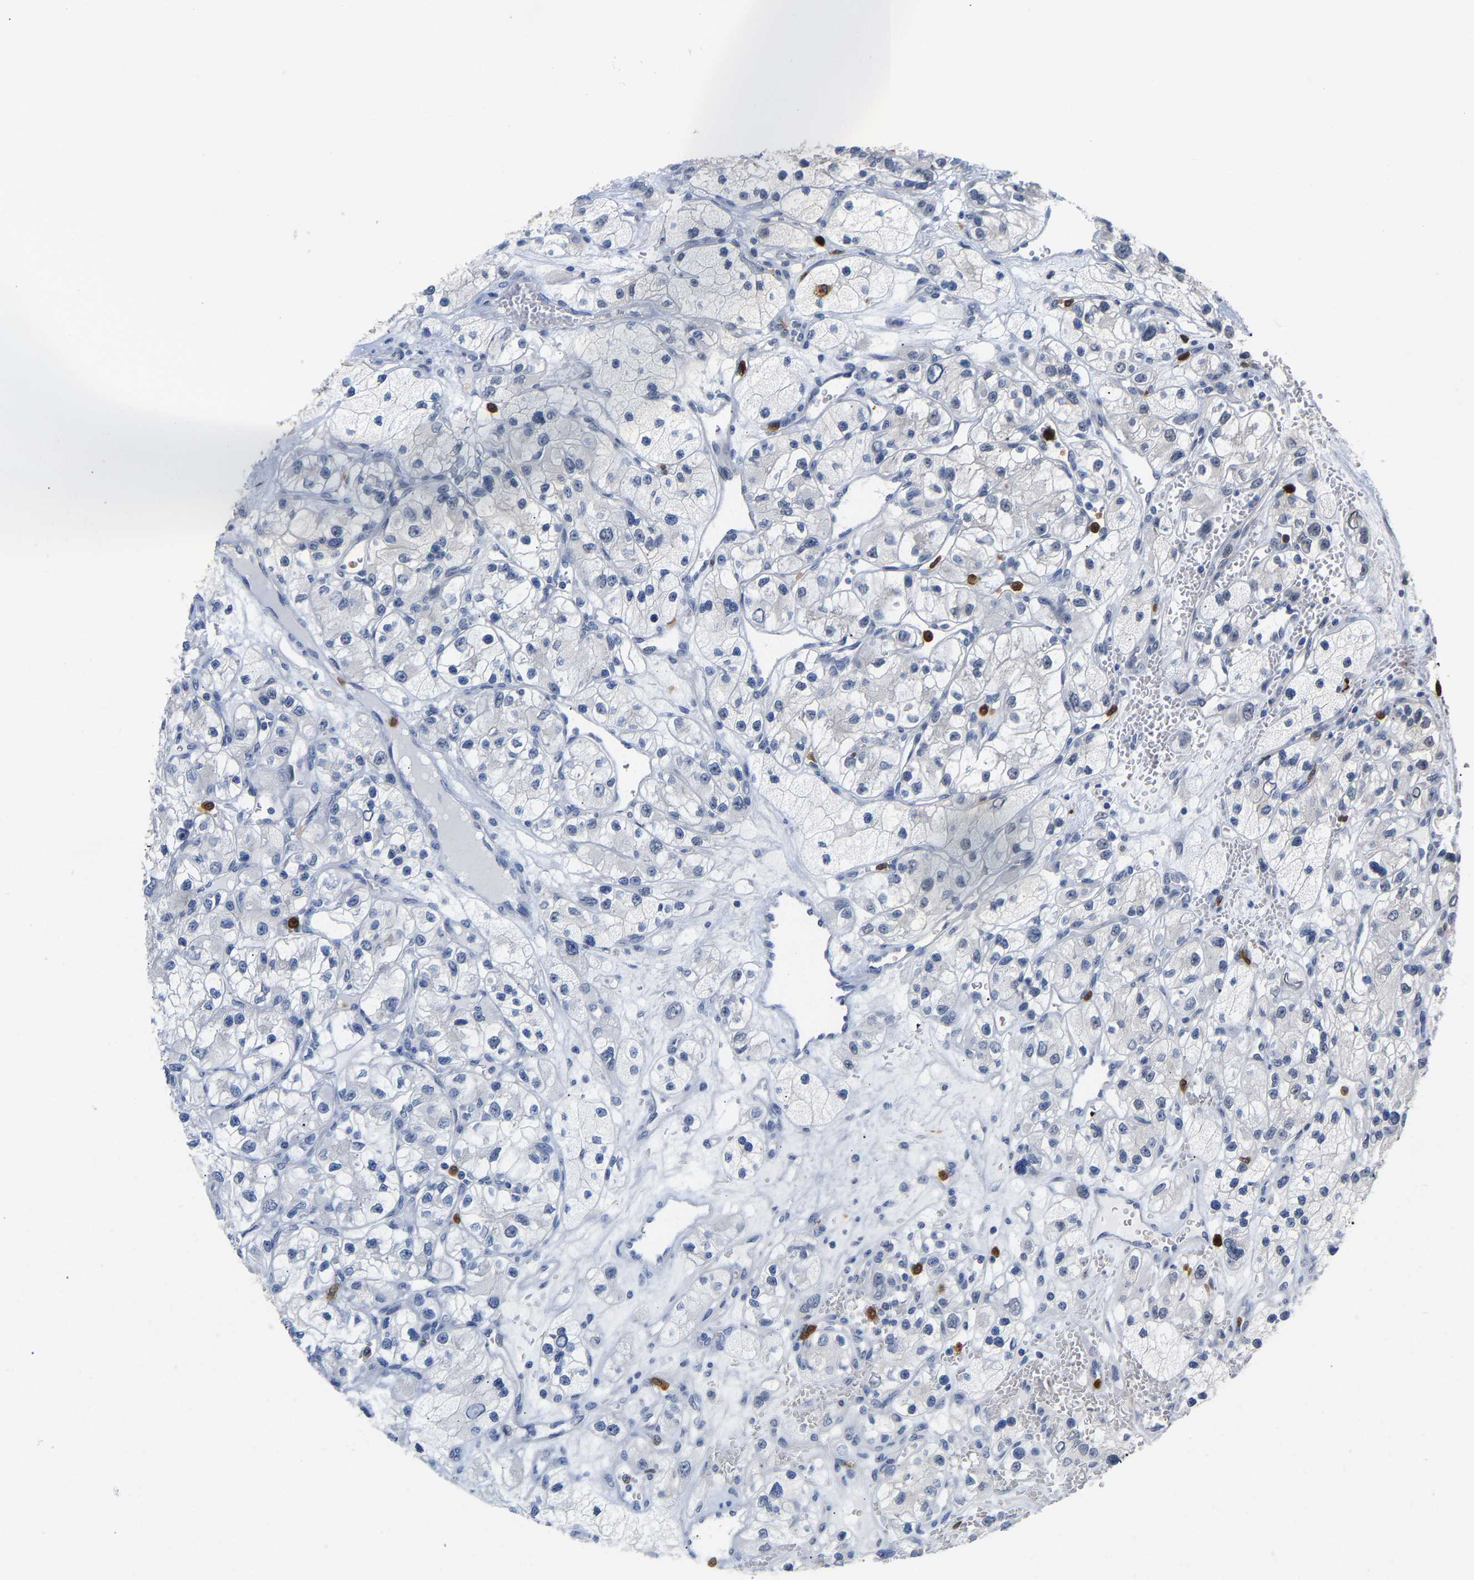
{"staining": {"intensity": "negative", "quantity": "none", "location": "none"}, "tissue": "renal cancer", "cell_type": "Tumor cells", "image_type": "cancer", "snomed": [{"axis": "morphology", "description": "Adenocarcinoma, NOS"}, {"axis": "topography", "description": "Kidney"}], "caption": "The image reveals no significant positivity in tumor cells of renal adenocarcinoma.", "gene": "TDRD7", "patient": {"sex": "female", "age": 57}}